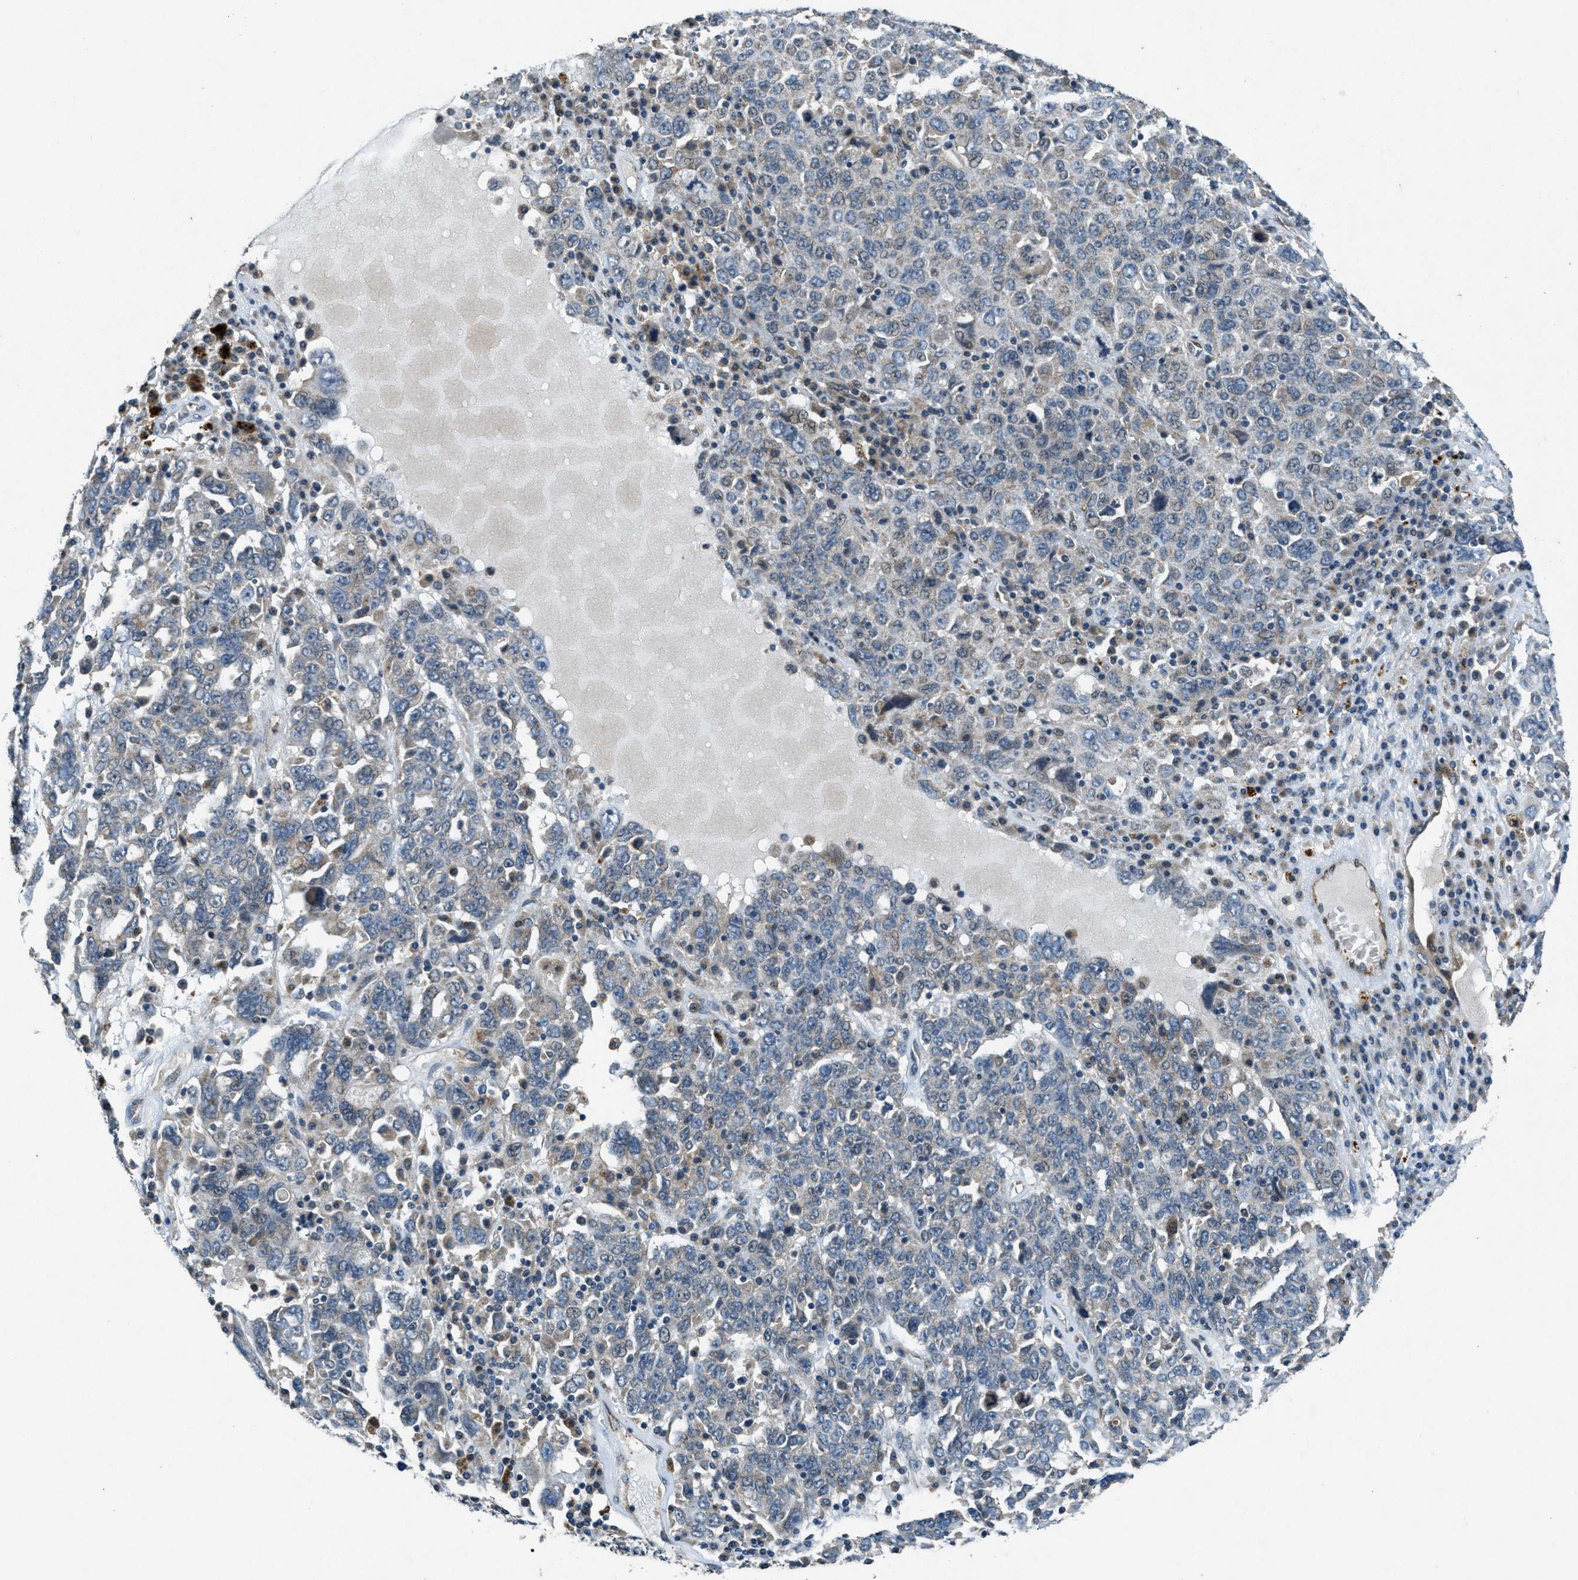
{"staining": {"intensity": "negative", "quantity": "none", "location": "none"}, "tissue": "ovarian cancer", "cell_type": "Tumor cells", "image_type": "cancer", "snomed": [{"axis": "morphology", "description": "Carcinoma, endometroid"}, {"axis": "topography", "description": "Ovary"}], "caption": "Protein analysis of ovarian cancer exhibits no significant positivity in tumor cells.", "gene": "RAB3D", "patient": {"sex": "female", "age": 62}}